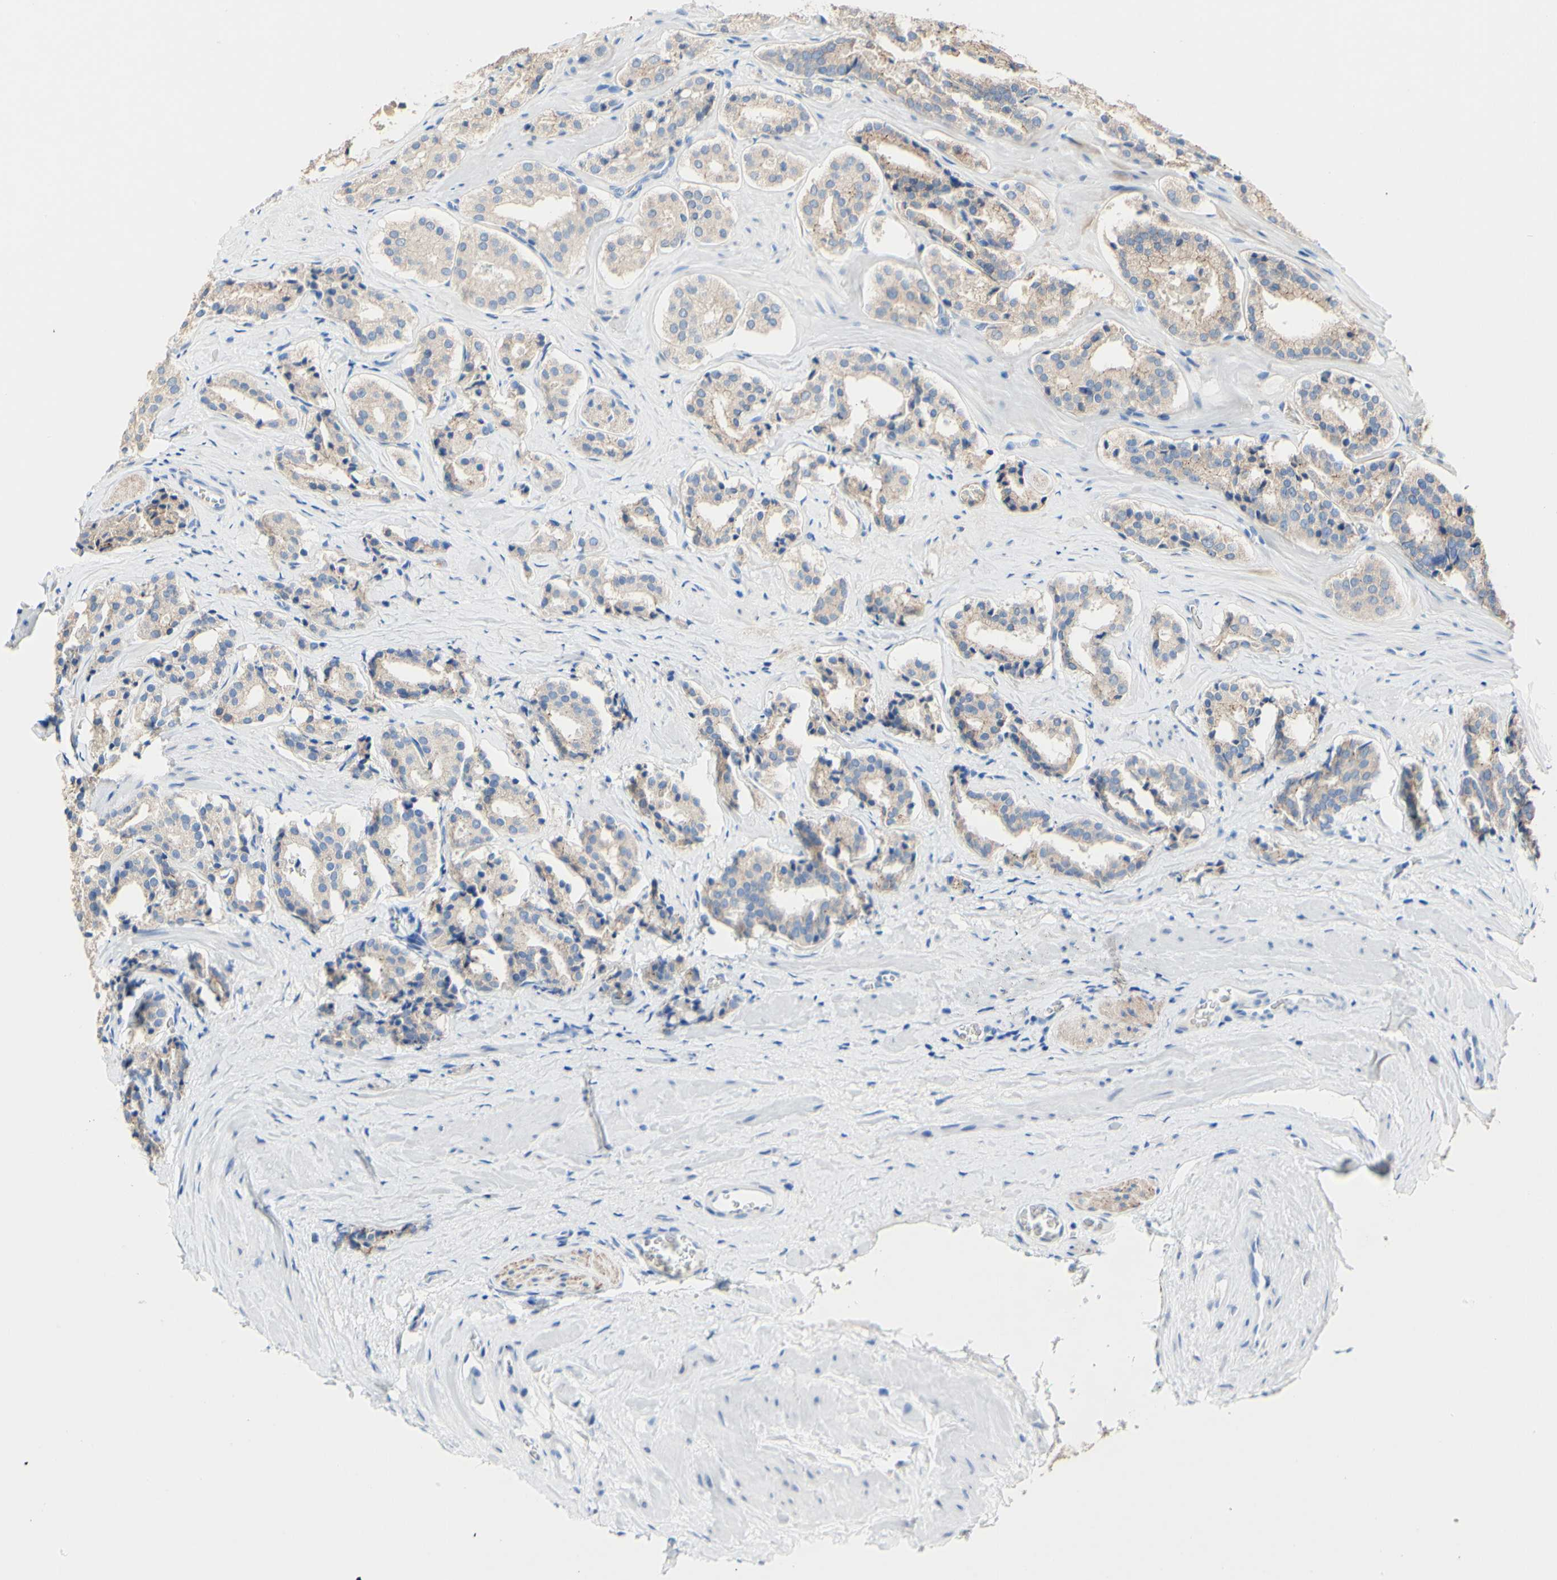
{"staining": {"intensity": "moderate", "quantity": ">75%", "location": "cytoplasmic/membranous"}, "tissue": "prostate cancer", "cell_type": "Tumor cells", "image_type": "cancer", "snomed": [{"axis": "morphology", "description": "Adenocarcinoma, High grade"}, {"axis": "topography", "description": "Prostate"}], "caption": "Immunohistochemistry (IHC) staining of prostate cancer, which exhibits medium levels of moderate cytoplasmic/membranous positivity in approximately >75% of tumor cells indicating moderate cytoplasmic/membranous protein positivity. The staining was performed using DAB (3,3'-diaminobenzidine) (brown) for protein detection and nuclei were counterstained in hematoxylin (blue).", "gene": "DSC2", "patient": {"sex": "male", "age": 60}}